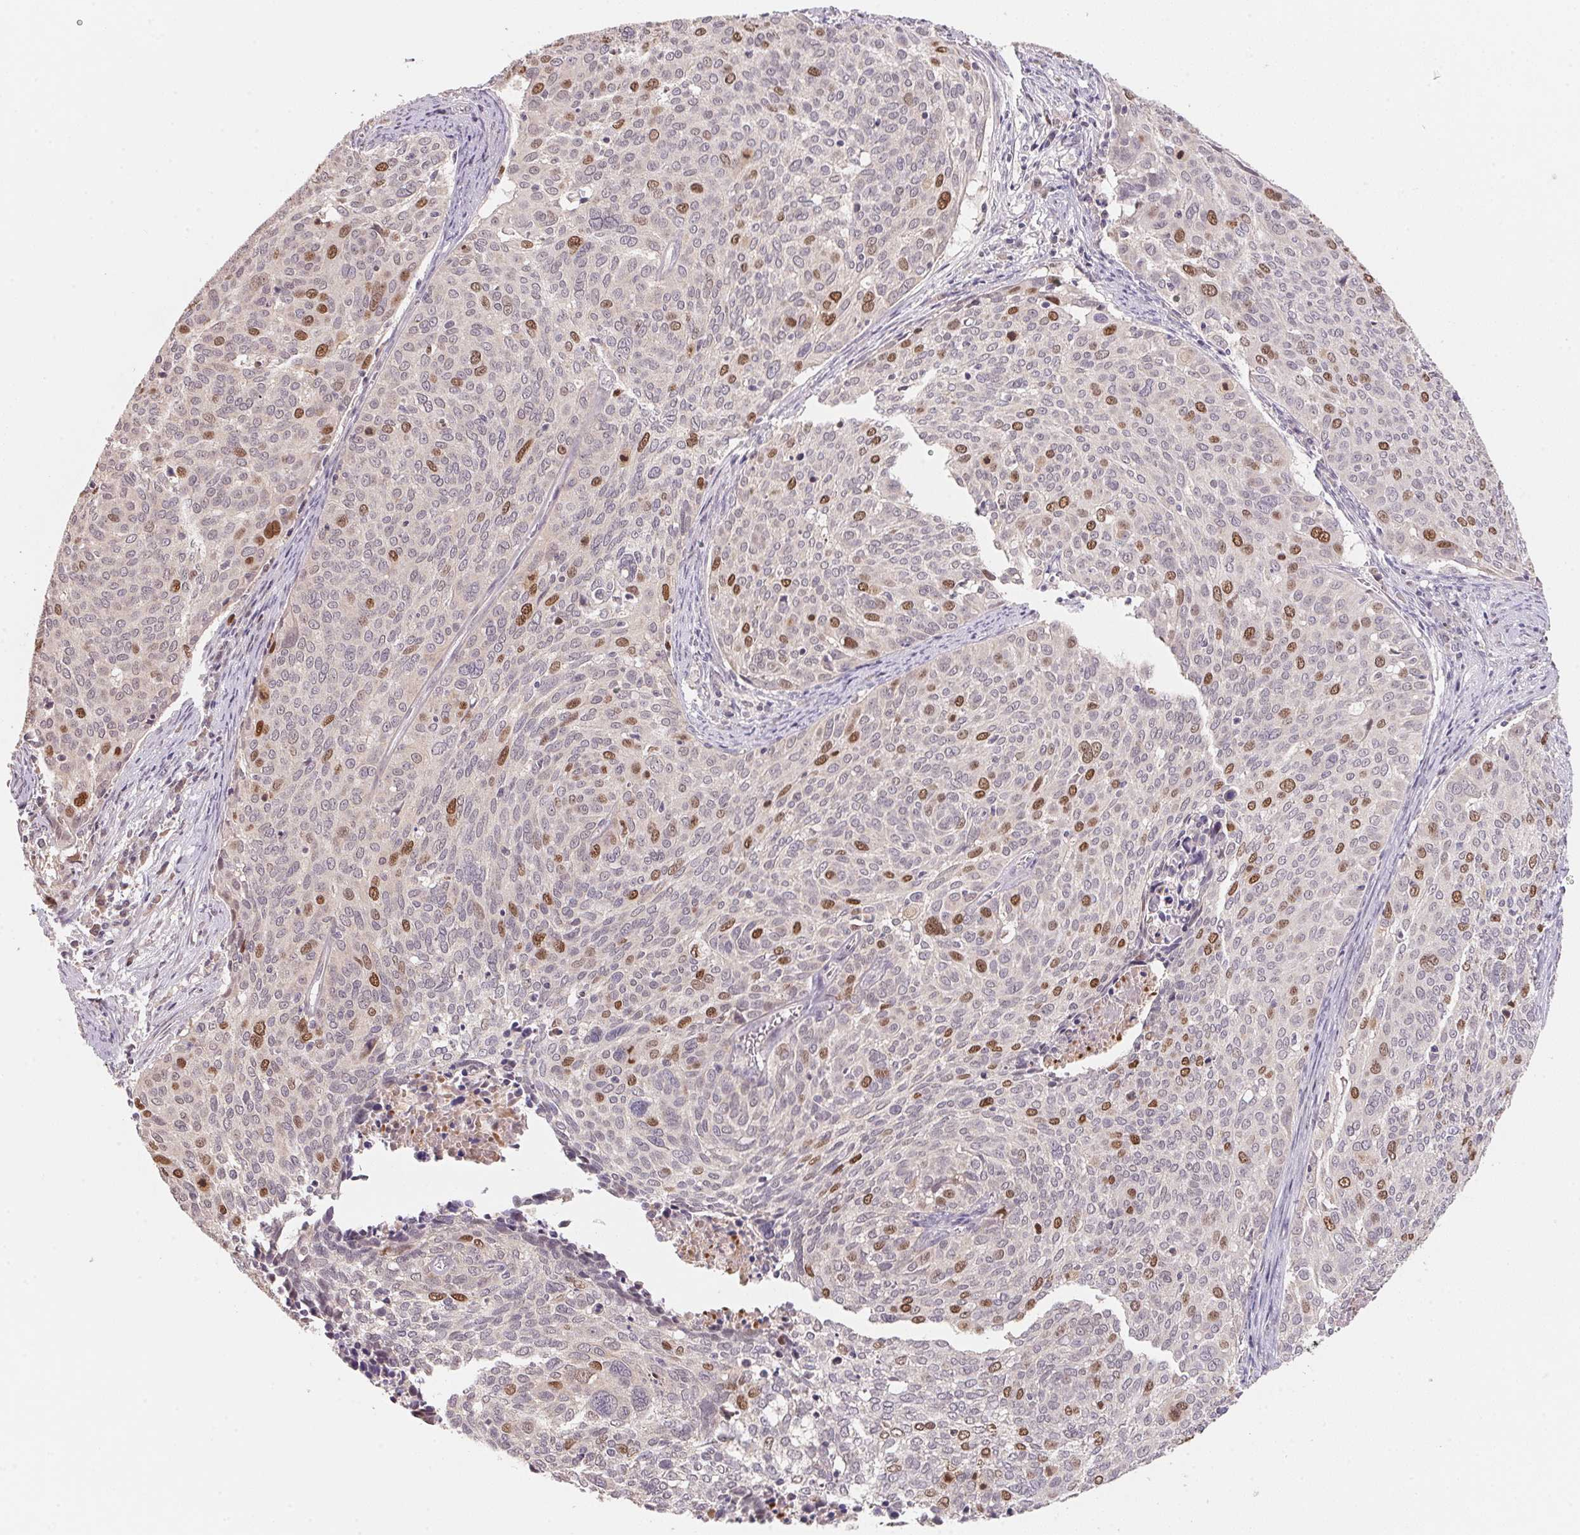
{"staining": {"intensity": "moderate", "quantity": "25%-75%", "location": "nuclear"}, "tissue": "cervical cancer", "cell_type": "Tumor cells", "image_type": "cancer", "snomed": [{"axis": "morphology", "description": "Squamous cell carcinoma, NOS"}, {"axis": "topography", "description": "Cervix"}], "caption": "Cervical cancer was stained to show a protein in brown. There is medium levels of moderate nuclear expression in about 25%-75% of tumor cells.", "gene": "KIFC1", "patient": {"sex": "female", "age": 39}}